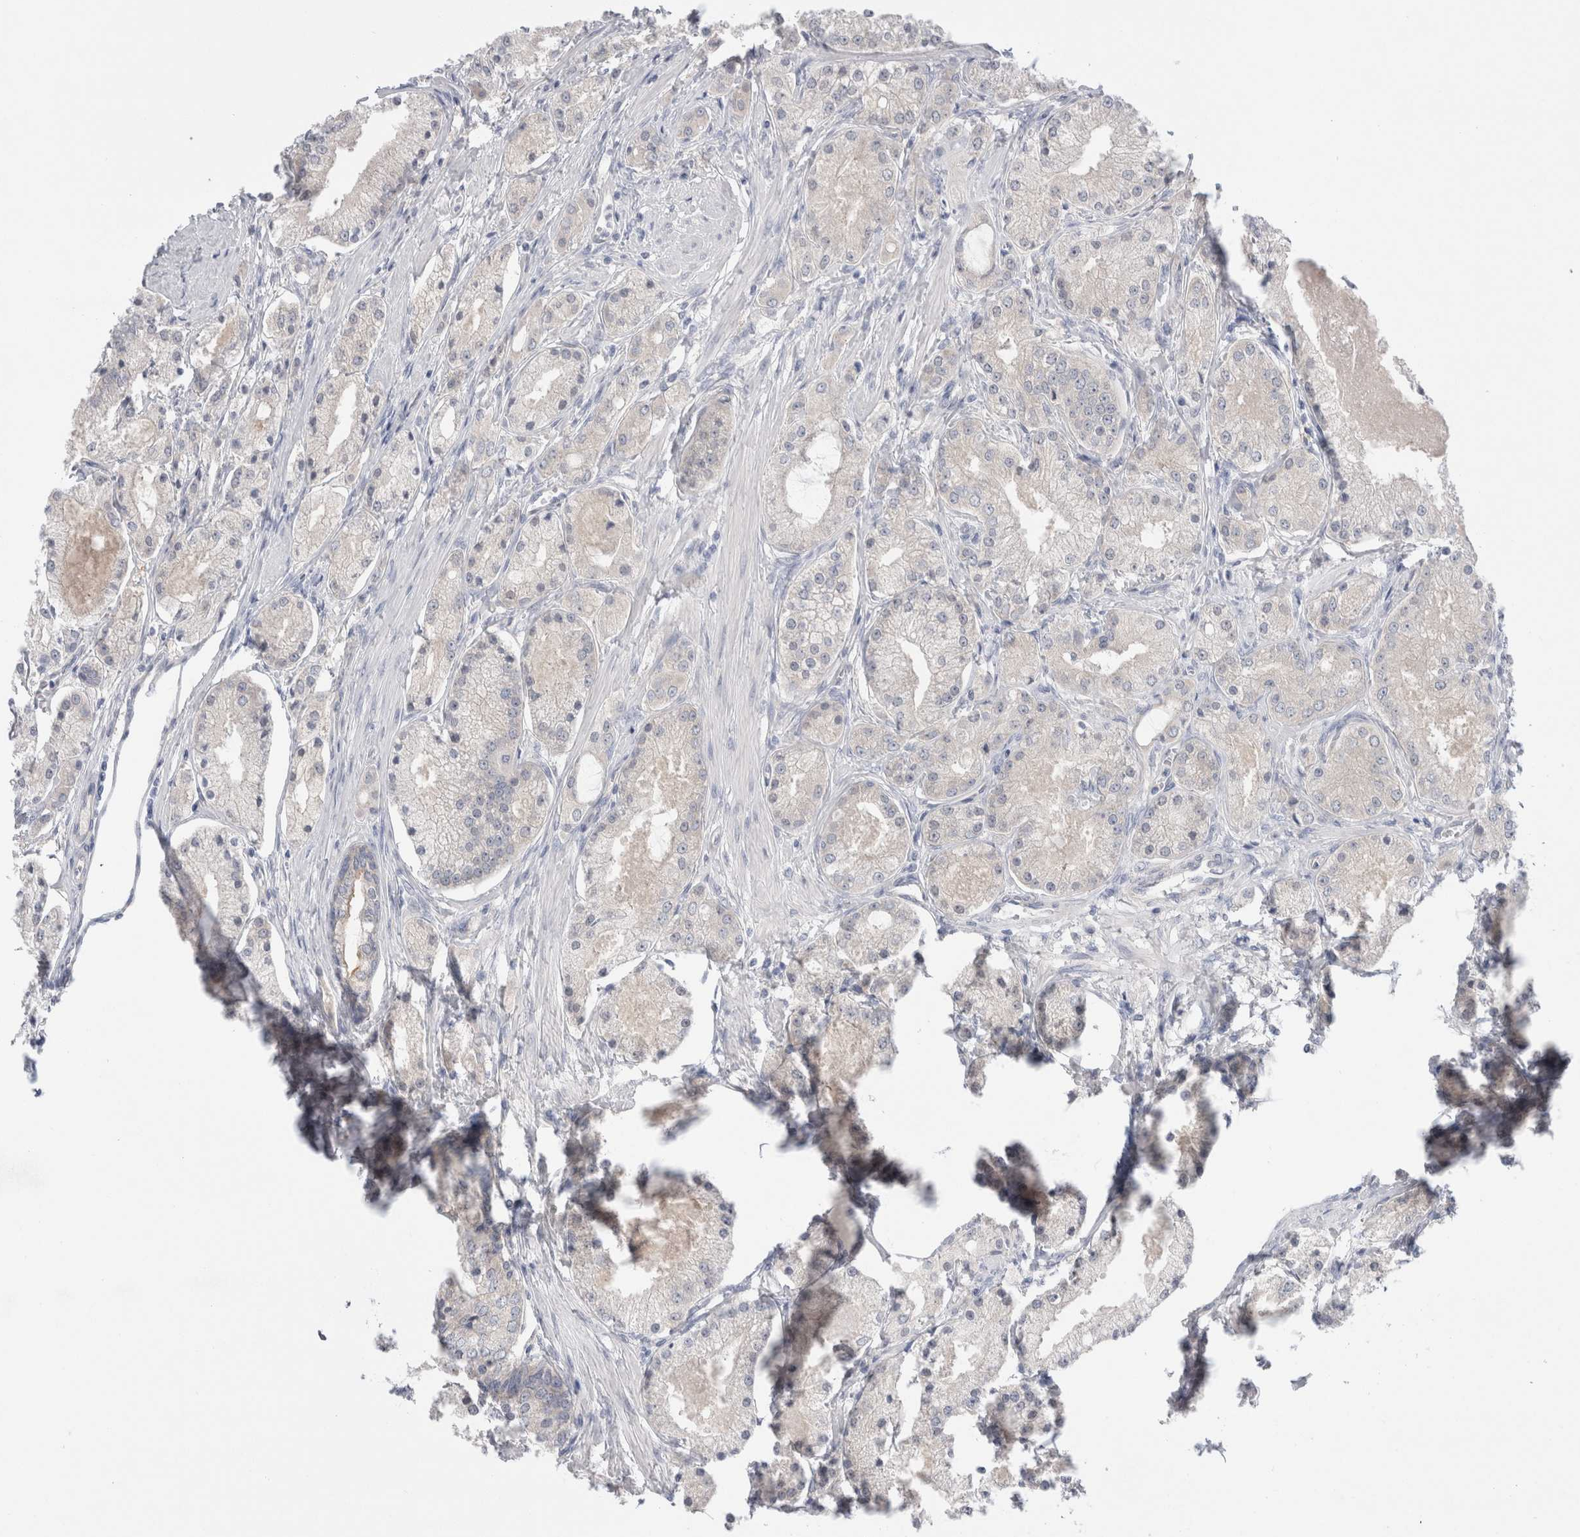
{"staining": {"intensity": "negative", "quantity": "none", "location": "none"}, "tissue": "prostate cancer", "cell_type": "Tumor cells", "image_type": "cancer", "snomed": [{"axis": "morphology", "description": "Adenocarcinoma, High grade"}, {"axis": "topography", "description": "Prostate"}], "caption": "Protein analysis of prostate cancer demonstrates no significant positivity in tumor cells. The staining was performed using DAB to visualize the protein expression in brown, while the nuclei were stained in blue with hematoxylin (Magnification: 20x).", "gene": "WIPF2", "patient": {"sex": "male", "age": 66}}